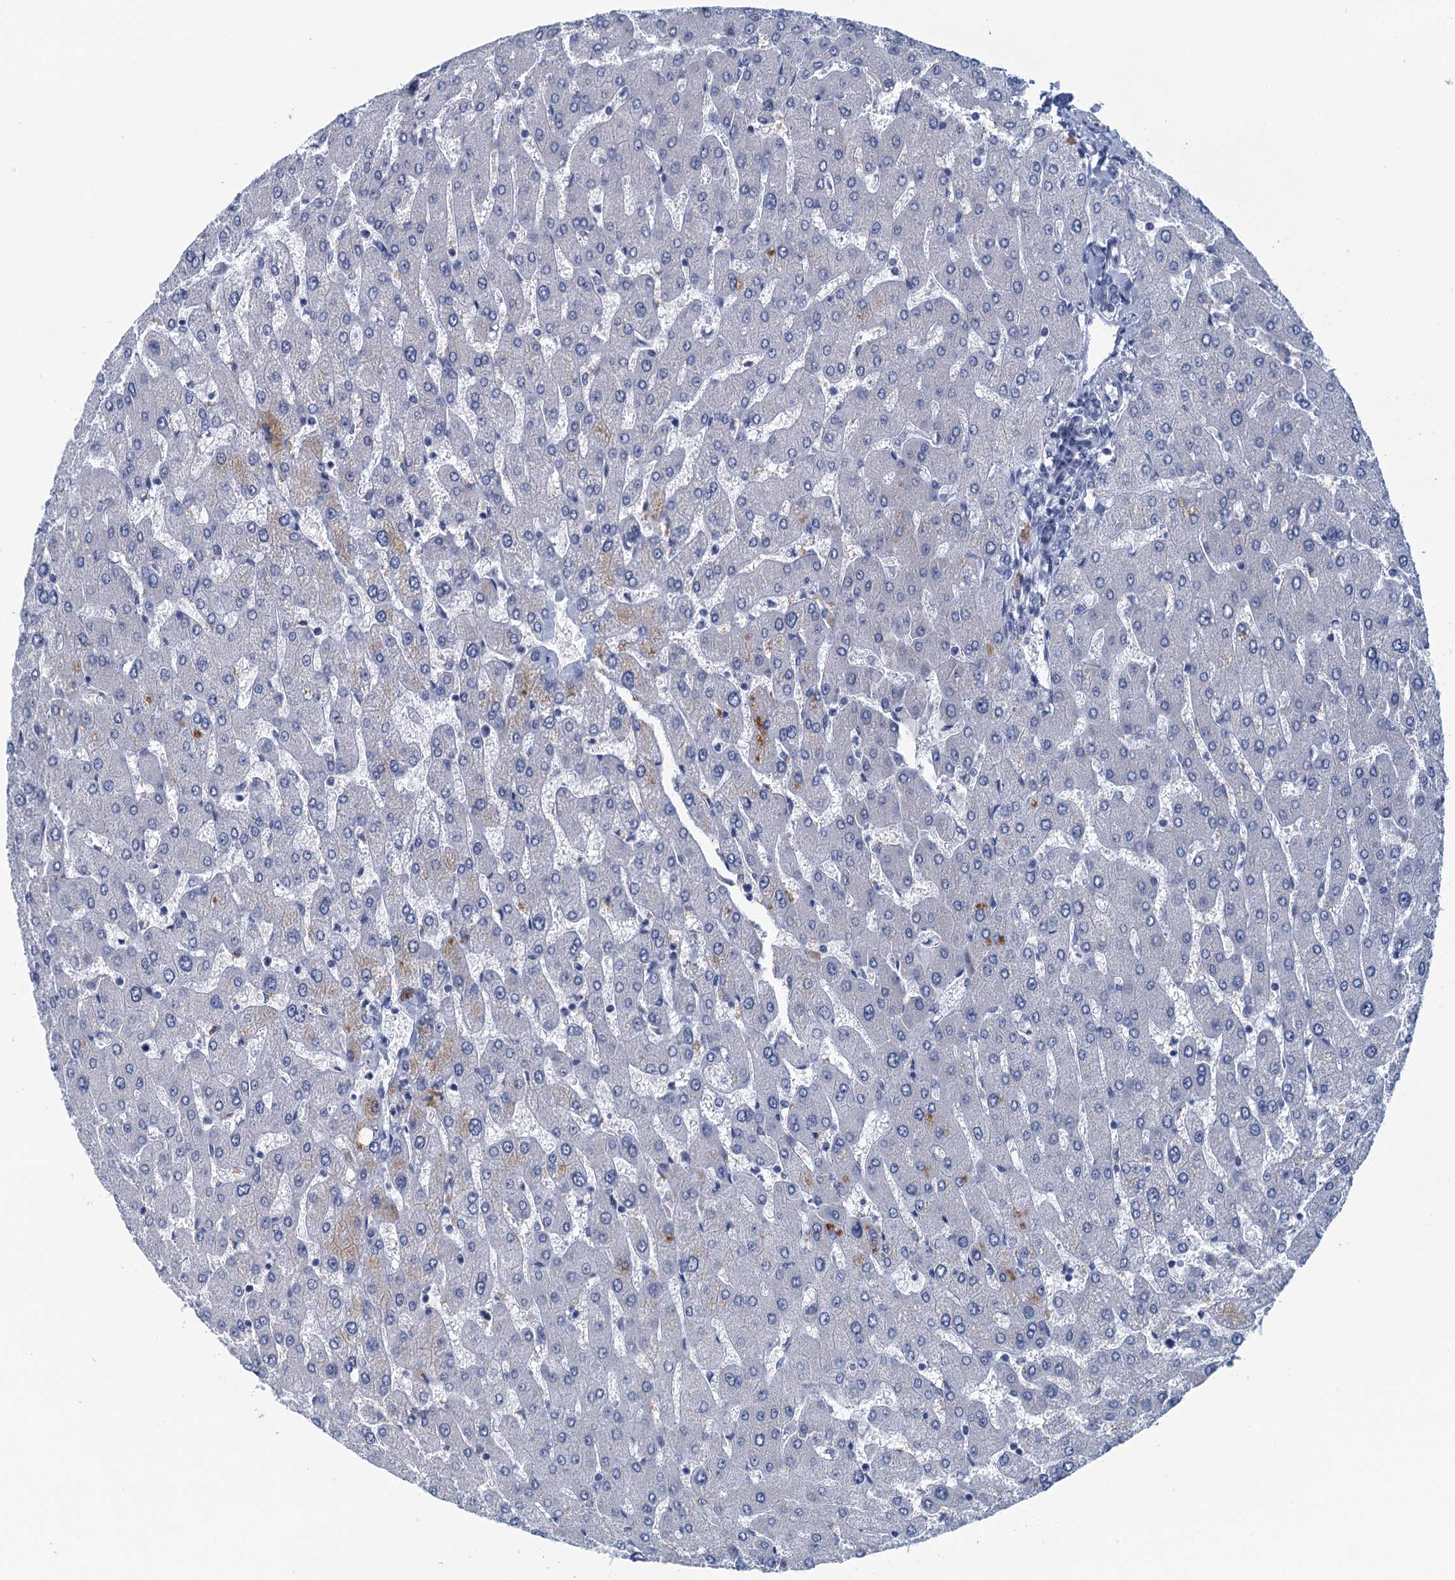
{"staining": {"intensity": "negative", "quantity": "none", "location": "none"}, "tissue": "liver", "cell_type": "Cholangiocytes", "image_type": "normal", "snomed": [{"axis": "morphology", "description": "Normal tissue, NOS"}, {"axis": "topography", "description": "Liver"}], "caption": "DAB (3,3'-diaminobenzidine) immunohistochemical staining of normal human liver shows no significant expression in cholangiocytes. Brightfield microscopy of immunohistochemistry (IHC) stained with DAB (3,3'-diaminobenzidine) (brown) and hematoxylin (blue), captured at high magnification.", "gene": "C16orf95", "patient": {"sex": "male", "age": 55}}